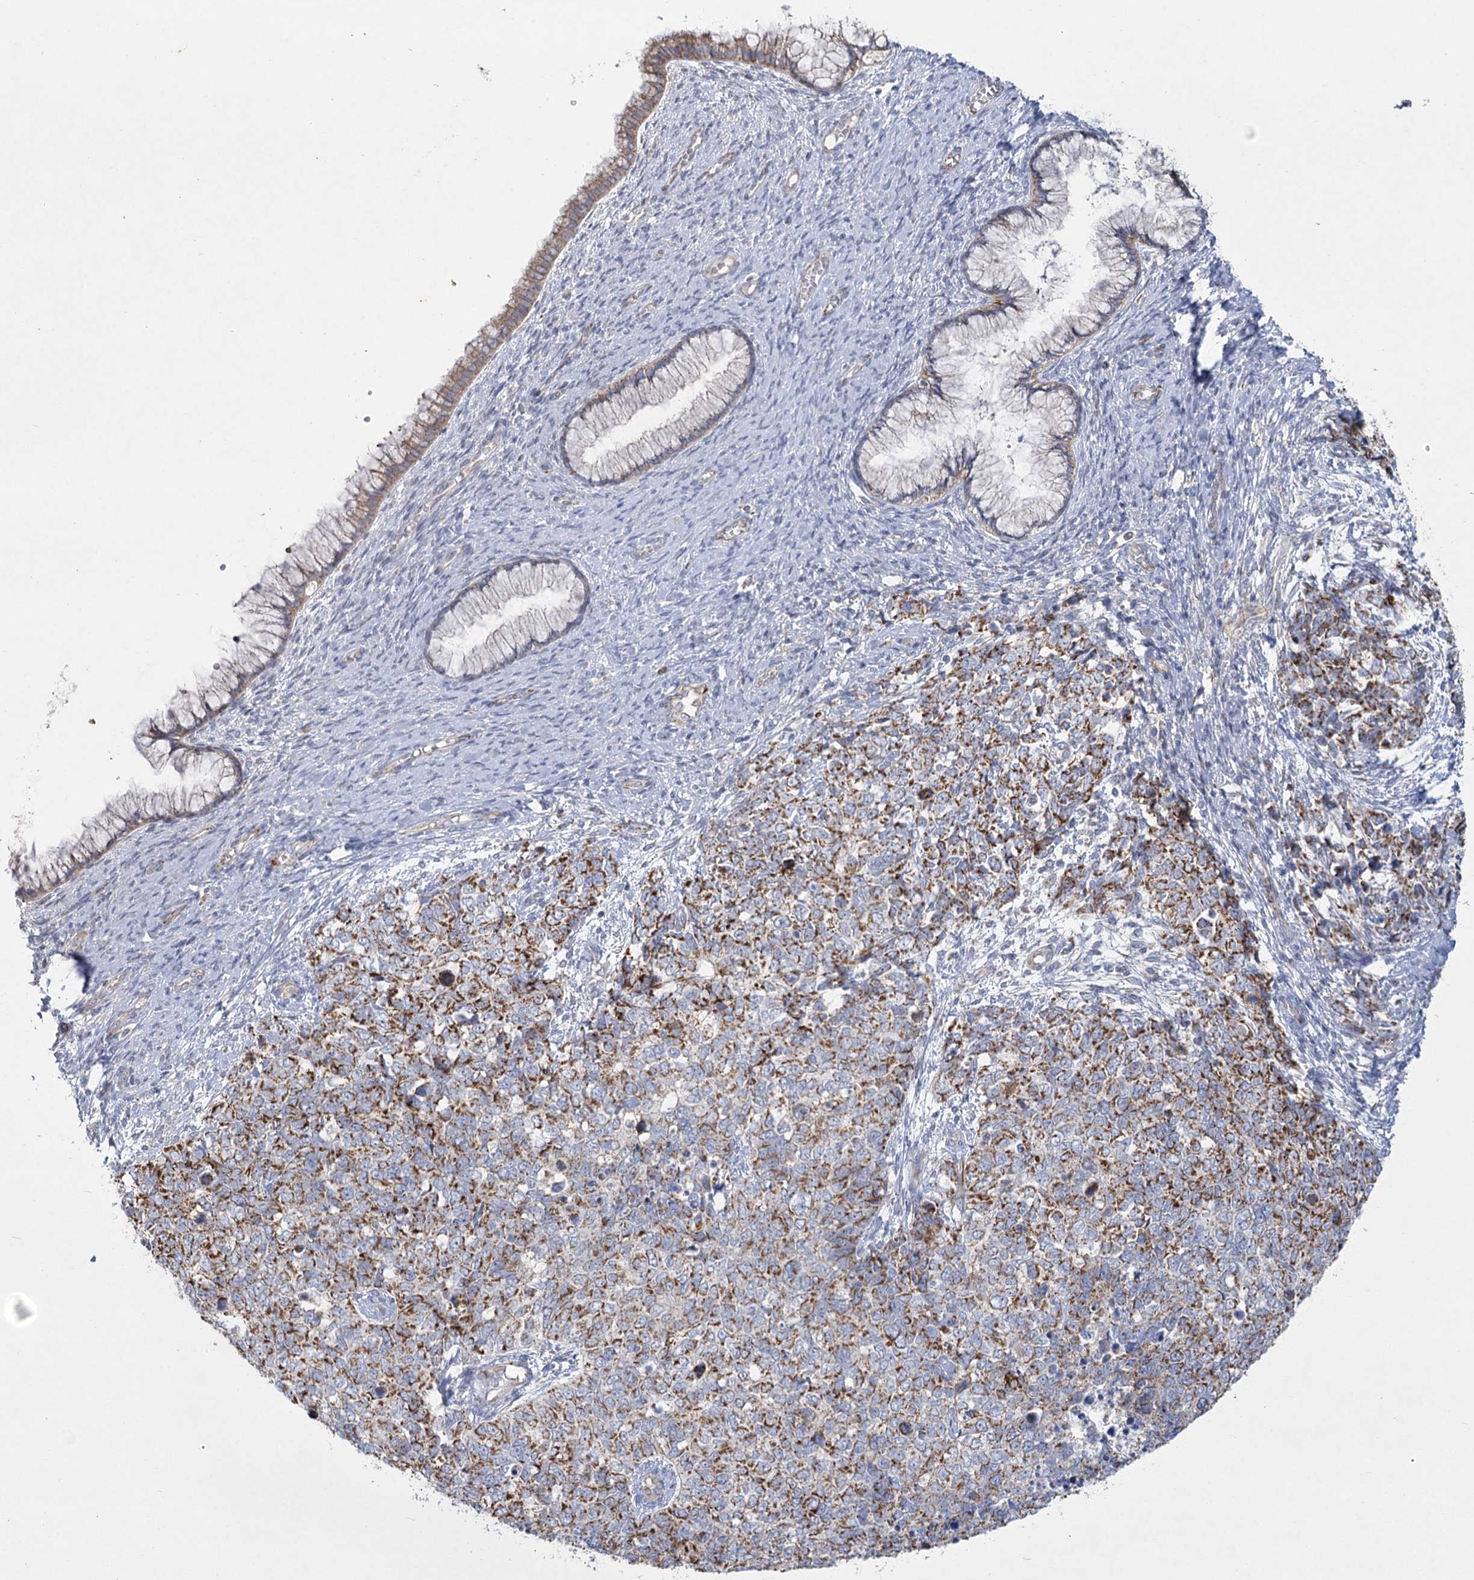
{"staining": {"intensity": "moderate", "quantity": ">75%", "location": "cytoplasmic/membranous"}, "tissue": "cervical cancer", "cell_type": "Tumor cells", "image_type": "cancer", "snomed": [{"axis": "morphology", "description": "Squamous cell carcinoma, NOS"}, {"axis": "topography", "description": "Cervix"}], "caption": "Immunohistochemical staining of squamous cell carcinoma (cervical) demonstrates moderate cytoplasmic/membranous protein expression in approximately >75% of tumor cells. The staining was performed using DAB (3,3'-diaminobenzidine), with brown indicating positive protein expression. Nuclei are stained blue with hematoxylin.", "gene": "DHTKD1", "patient": {"sex": "female", "age": 63}}